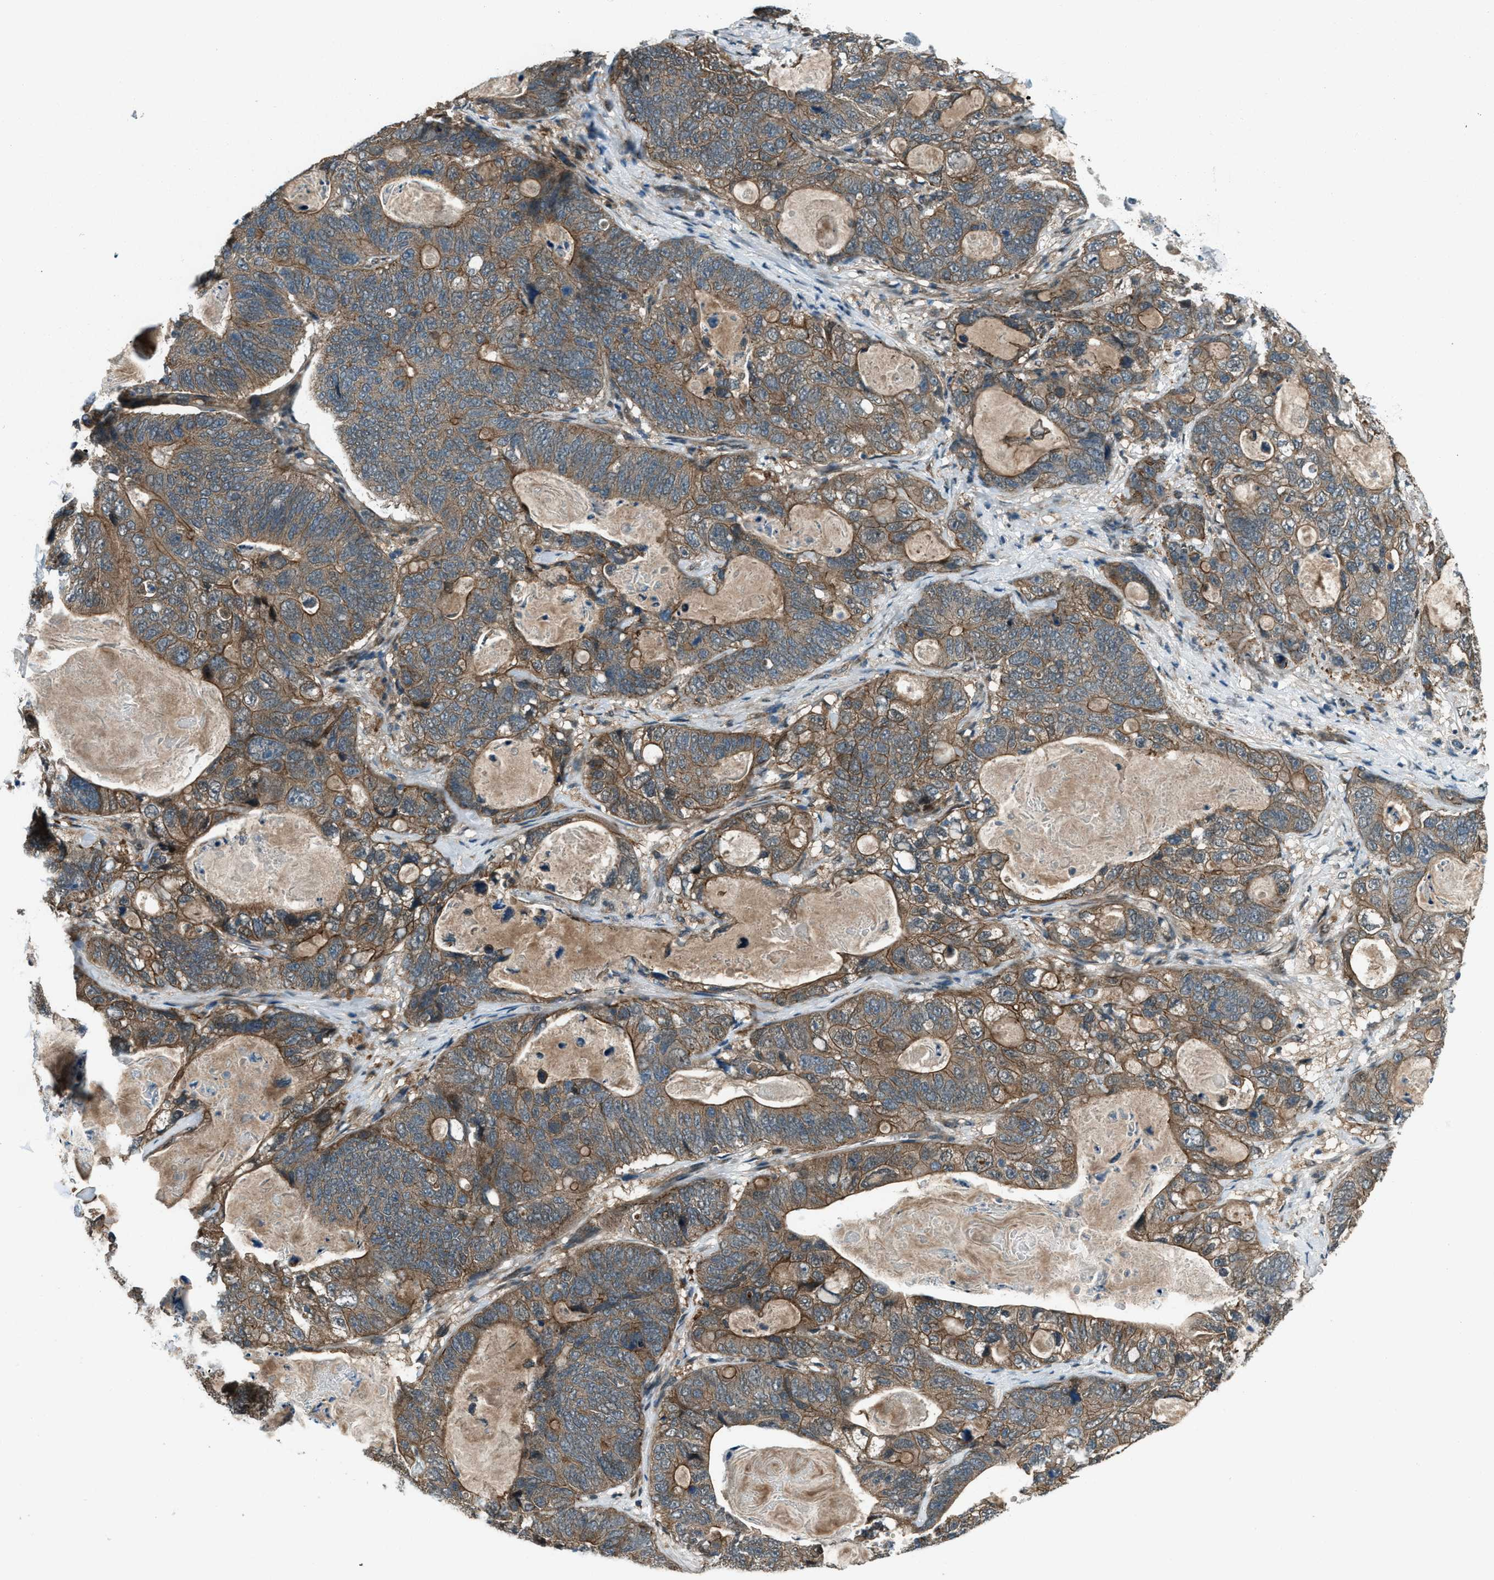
{"staining": {"intensity": "moderate", "quantity": ">75%", "location": "cytoplasmic/membranous"}, "tissue": "stomach cancer", "cell_type": "Tumor cells", "image_type": "cancer", "snomed": [{"axis": "morphology", "description": "Normal tissue, NOS"}, {"axis": "morphology", "description": "Adenocarcinoma, NOS"}, {"axis": "topography", "description": "Stomach"}], "caption": "About >75% of tumor cells in stomach cancer display moderate cytoplasmic/membranous protein staining as visualized by brown immunohistochemical staining.", "gene": "SVIL", "patient": {"sex": "female", "age": 89}}